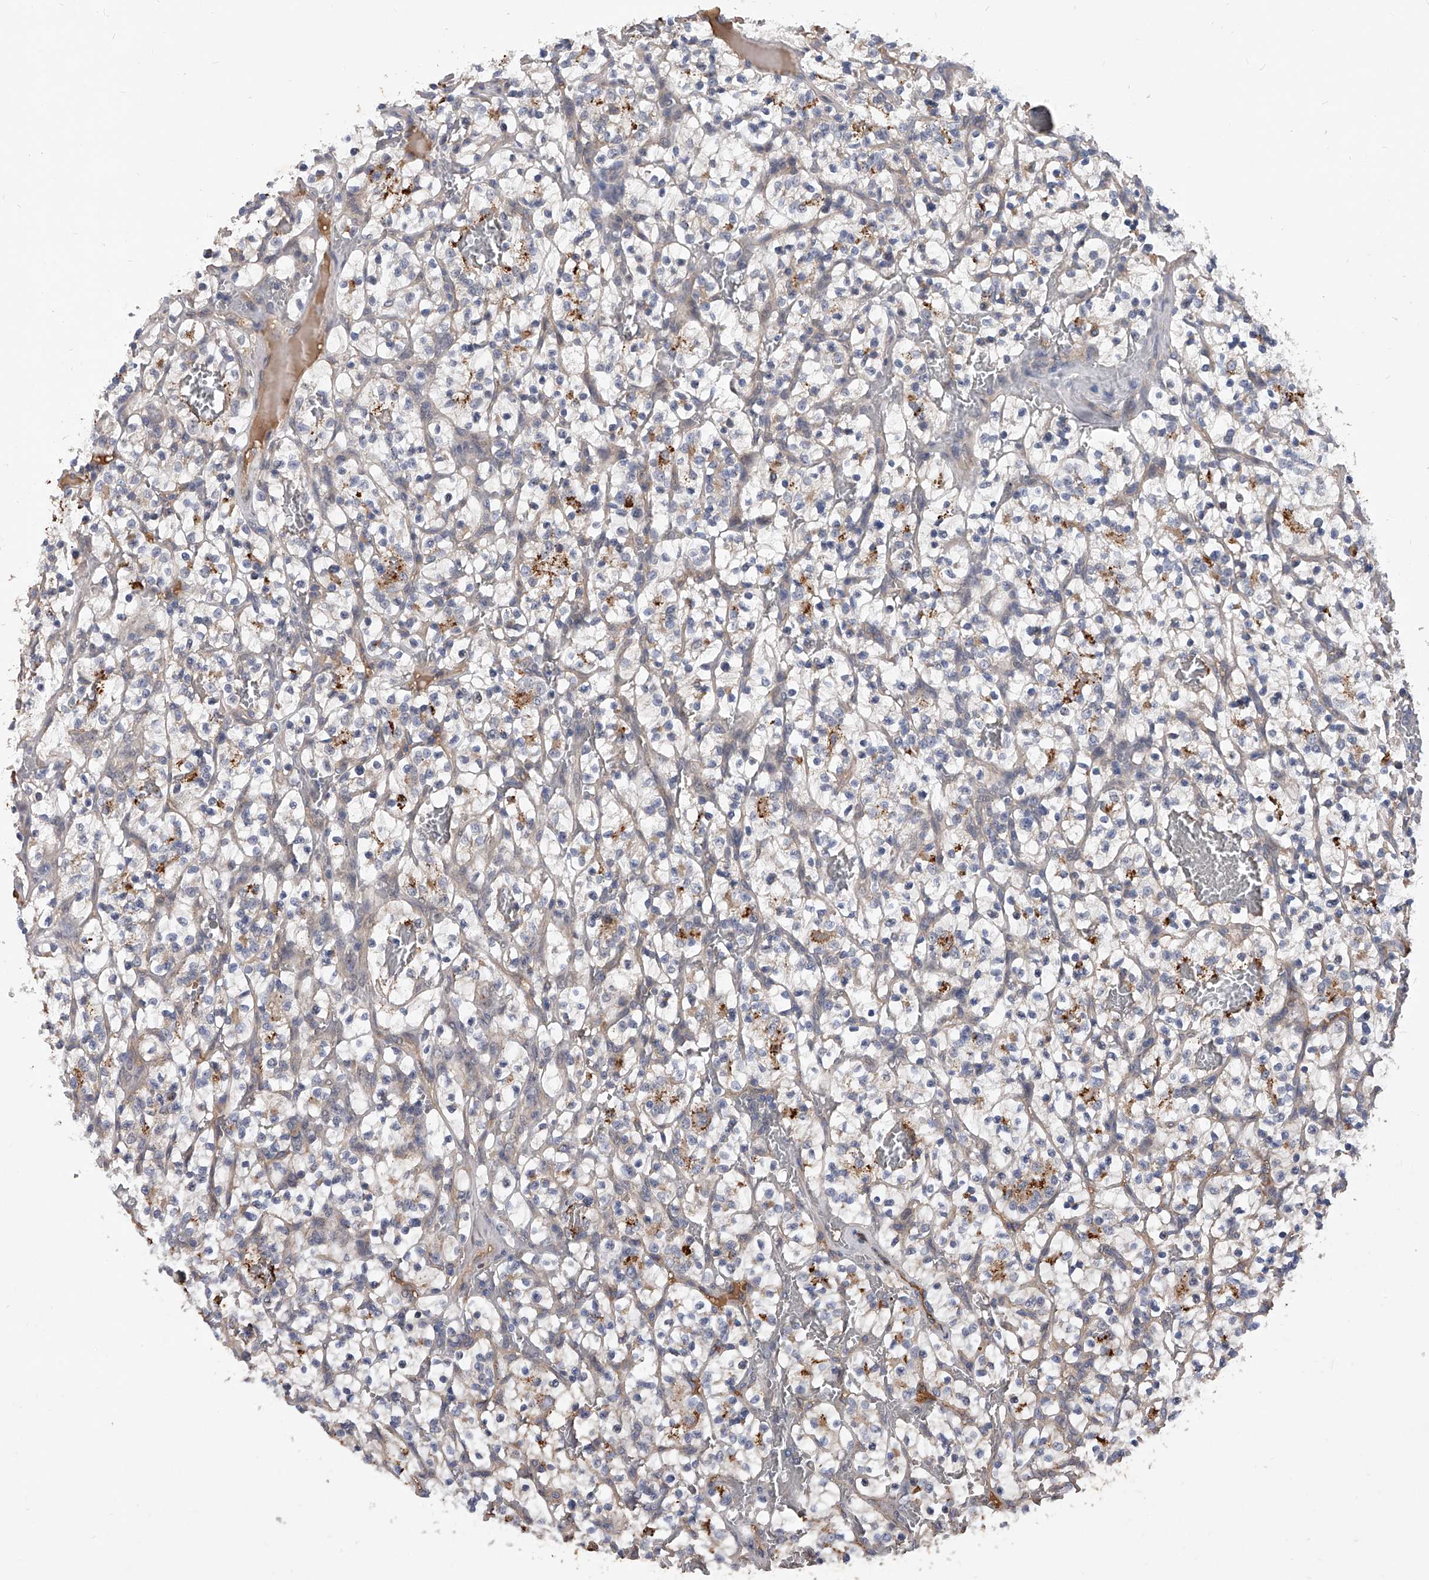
{"staining": {"intensity": "negative", "quantity": "none", "location": "none"}, "tissue": "renal cancer", "cell_type": "Tumor cells", "image_type": "cancer", "snomed": [{"axis": "morphology", "description": "Adenocarcinoma, NOS"}, {"axis": "topography", "description": "Kidney"}], "caption": "Tumor cells are negative for protein expression in human renal cancer (adenocarcinoma). (DAB (3,3'-diaminobenzidine) IHC with hematoxylin counter stain).", "gene": "ZNF25", "patient": {"sex": "female", "age": 57}}